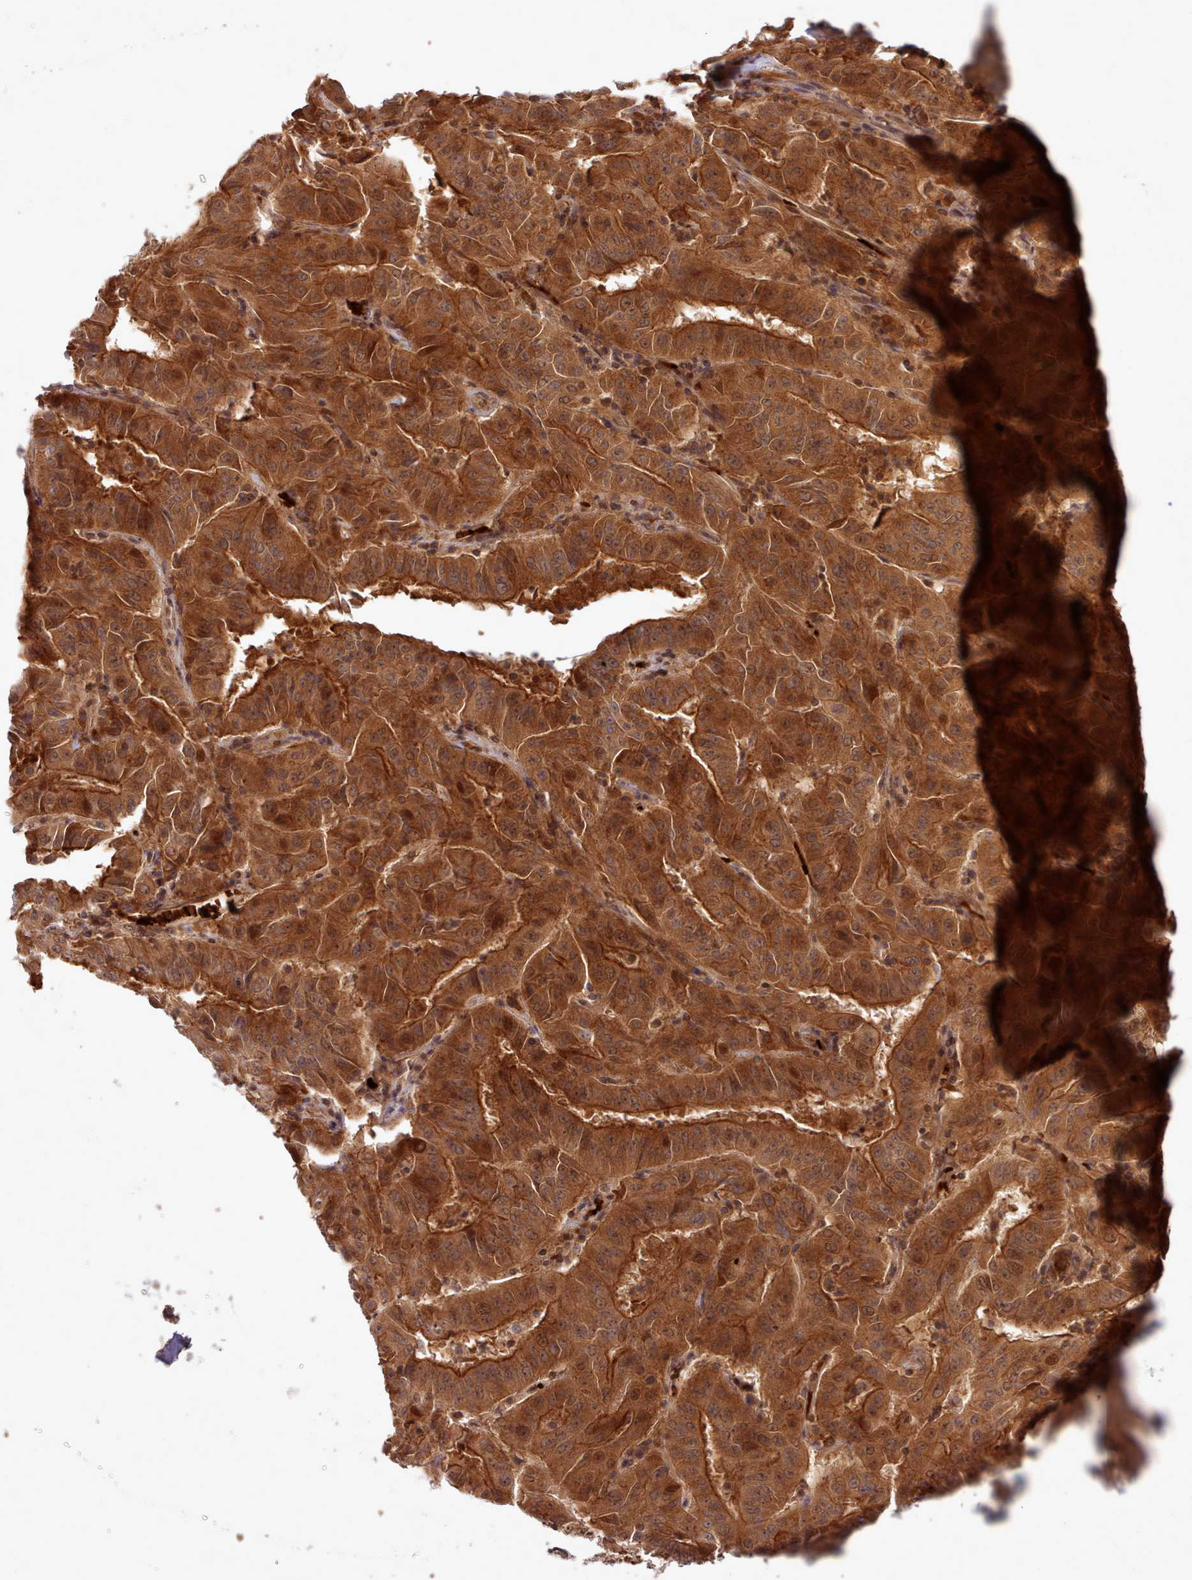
{"staining": {"intensity": "strong", "quantity": ">75%", "location": "cytoplasmic/membranous"}, "tissue": "pancreatic cancer", "cell_type": "Tumor cells", "image_type": "cancer", "snomed": [{"axis": "morphology", "description": "Adenocarcinoma, NOS"}, {"axis": "topography", "description": "Pancreas"}], "caption": "This image displays pancreatic adenocarcinoma stained with immunohistochemistry to label a protein in brown. The cytoplasmic/membranous of tumor cells show strong positivity for the protein. Nuclei are counter-stained blue.", "gene": "UBE2G1", "patient": {"sex": "male", "age": 63}}